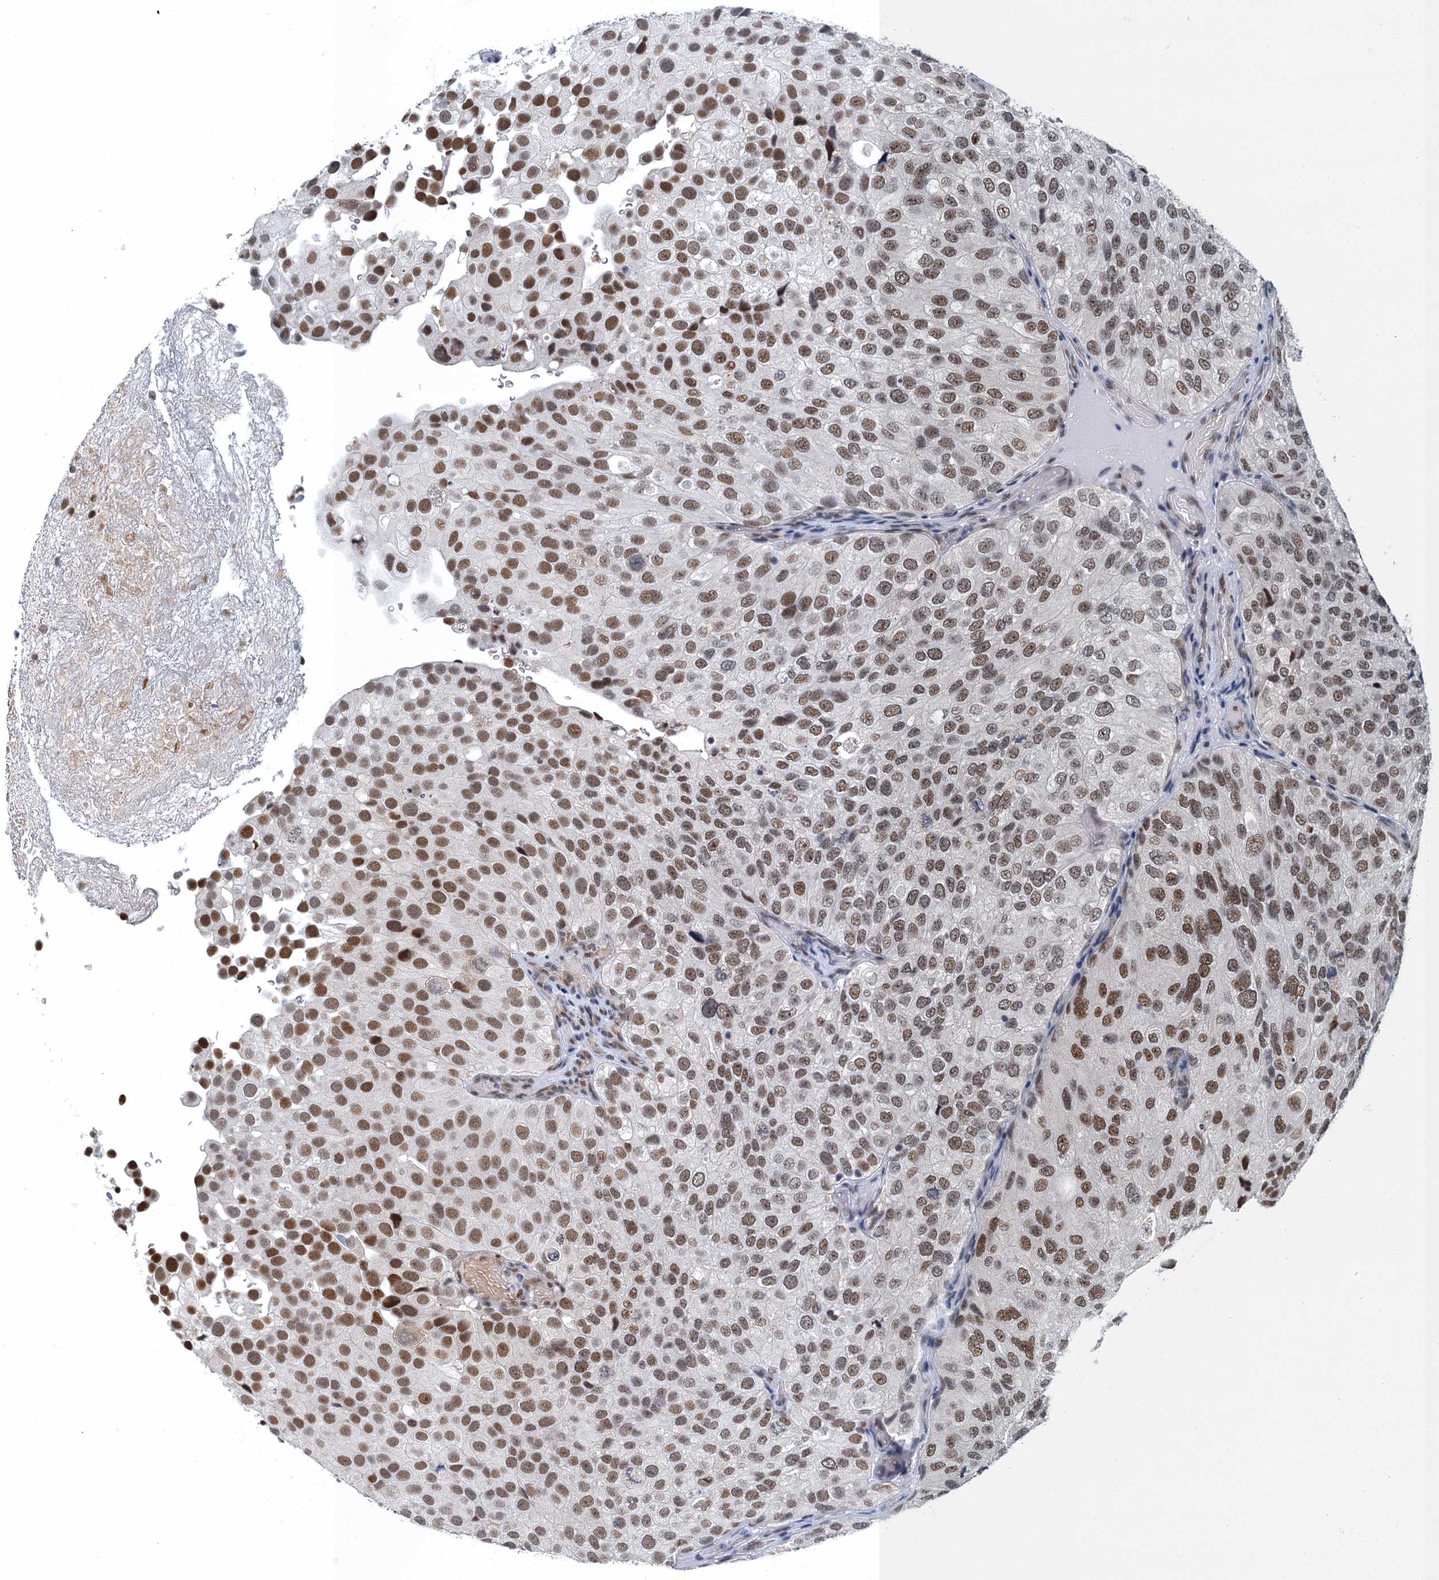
{"staining": {"intensity": "moderate", "quantity": ">75%", "location": "nuclear"}, "tissue": "urothelial cancer", "cell_type": "Tumor cells", "image_type": "cancer", "snomed": [{"axis": "morphology", "description": "Urothelial carcinoma, Low grade"}, {"axis": "topography", "description": "Urinary bladder"}], "caption": "A brown stain shows moderate nuclear expression of a protein in human urothelial carcinoma (low-grade) tumor cells. The protein of interest is shown in brown color, while the nuclei are stained blue.", "gene": "GADL1", "patient": {"sex": "male", "age": 78}}